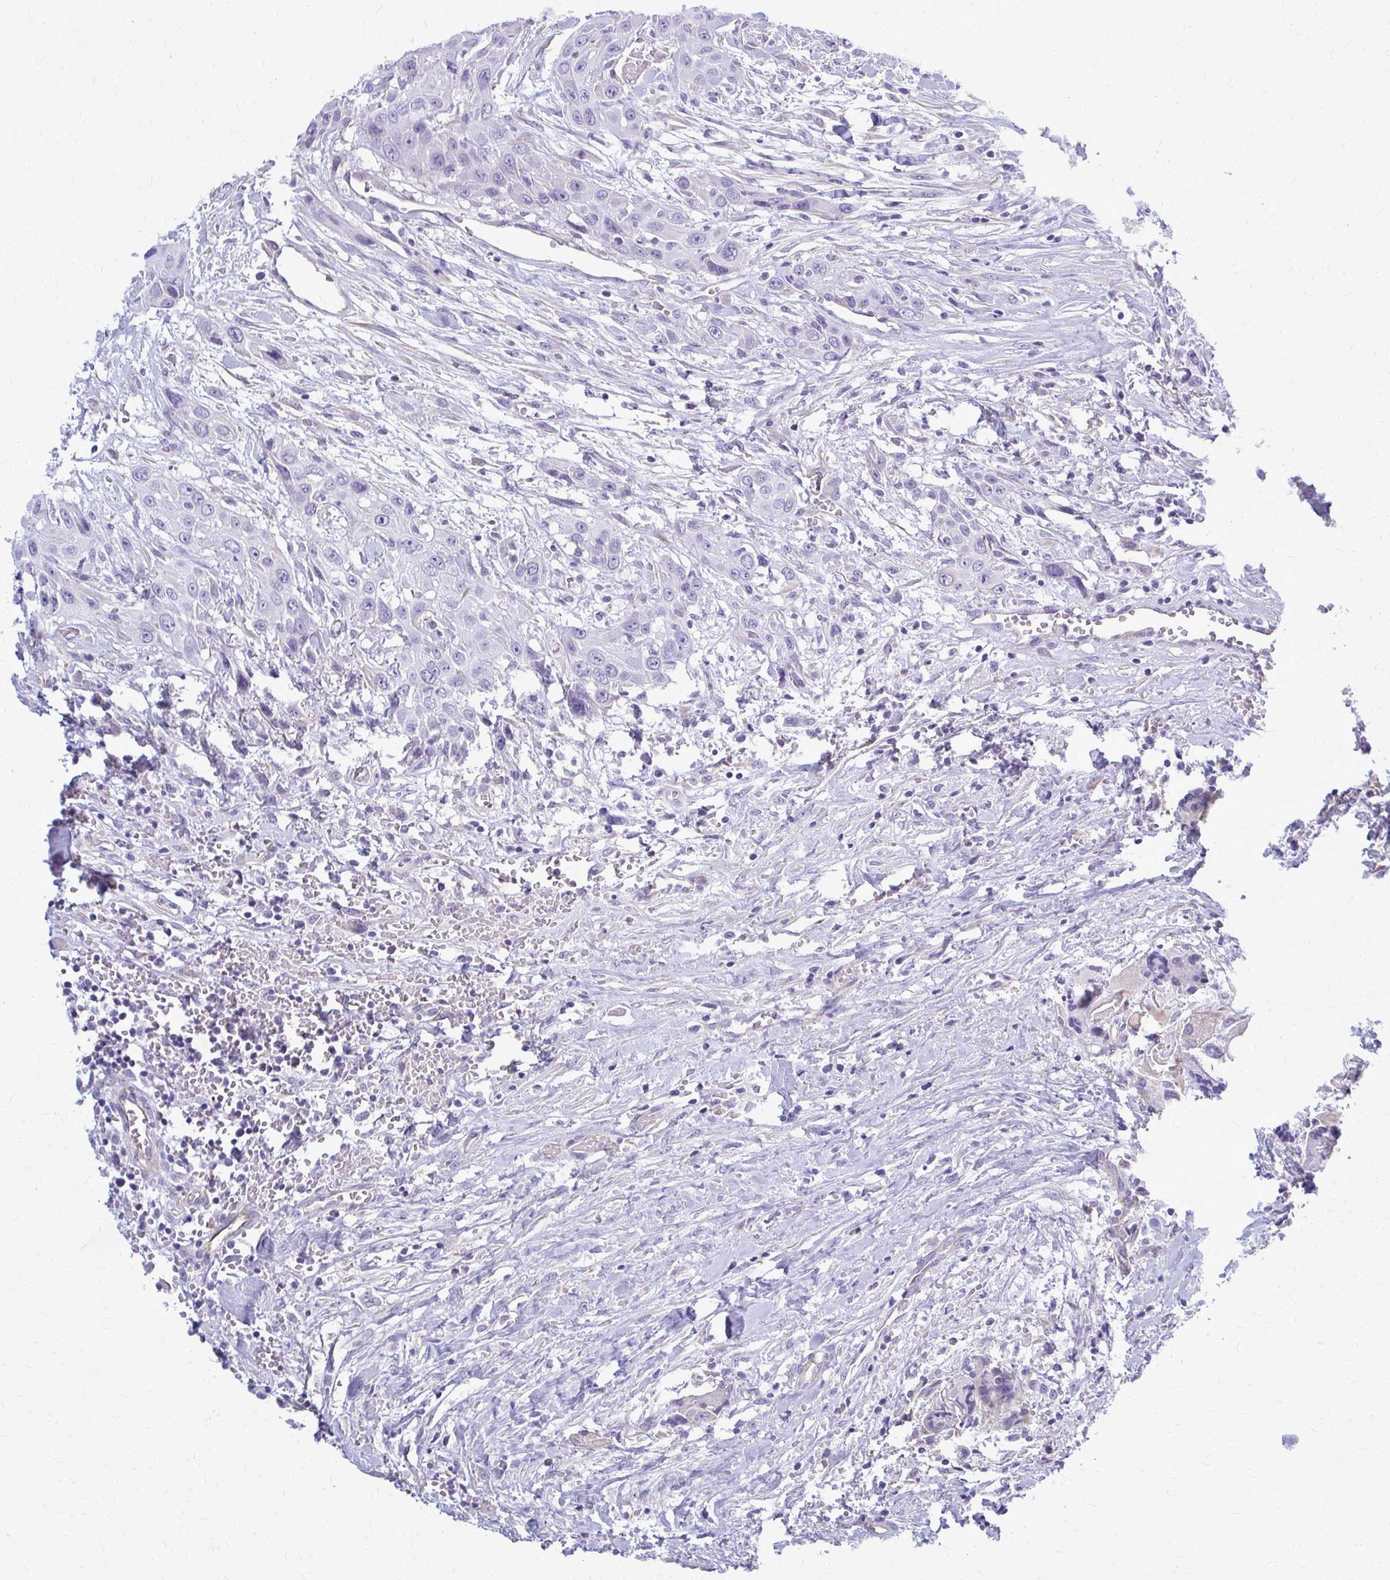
{"staining": {"intensity": "negative", "quantity": "none", "location": "none"}, "tissue": "head and neck cancer", "cell_type": "Tumor cells", "image_type": "cancer", "snomed": [{"axis": "morphology", "description": "Squamous cell carcinoma, NOS"}, {"axis": "topography", "description": "Head-Neck"}], "caption": "Protein analysis of squamous cell carcinoma (head and neck) reveals no significant positivity in tumor cells. (Stains: DAB (3,3'-diaminobenzidine) immunohistochemistry (IHC) with hematoxylin counter stain, Microscopy: brightfield microscopy at high magnification).", "gene": "GFAP", "patient": {"sex": "male", "age": 81}}